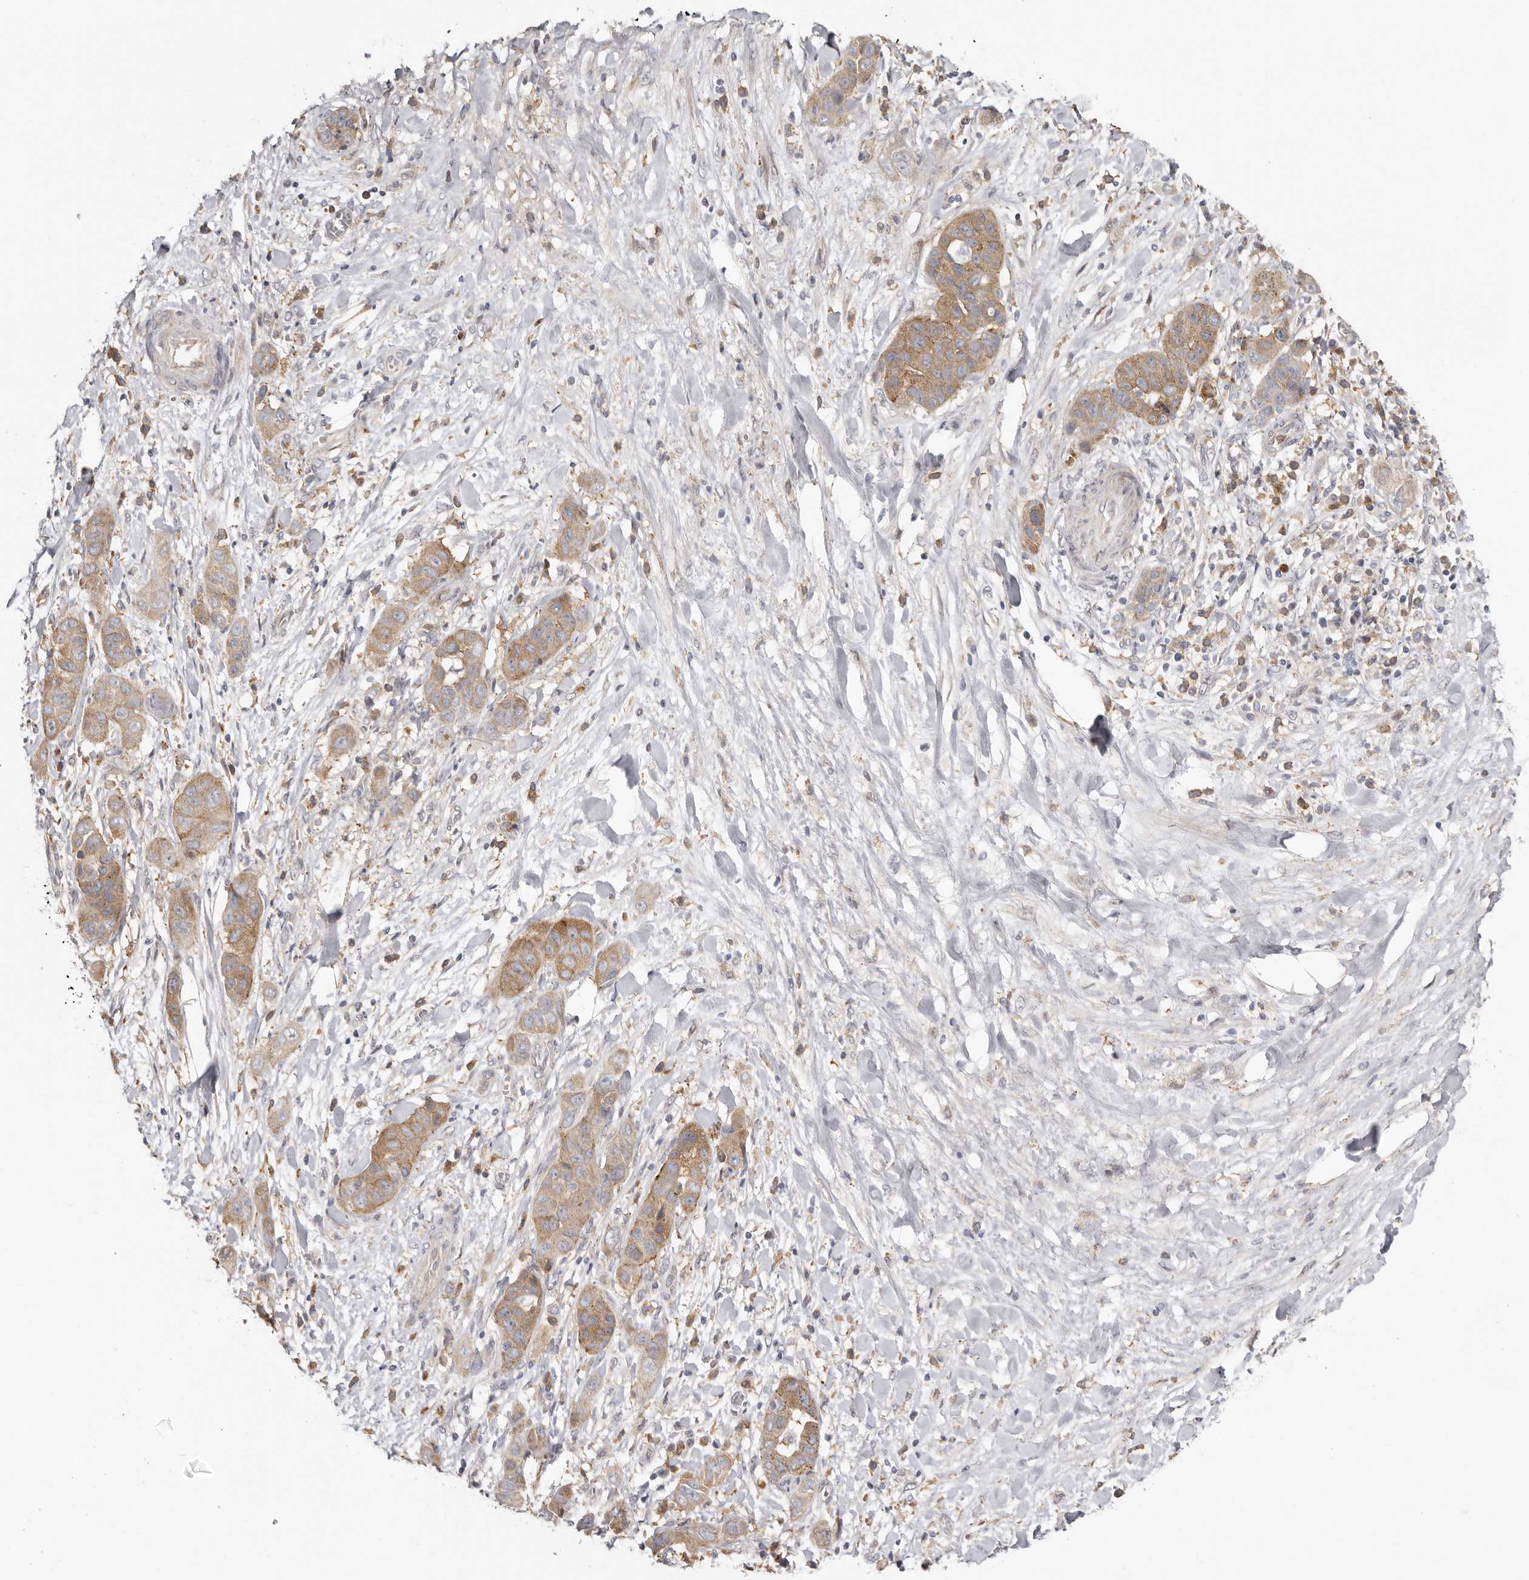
{"staining": {"intensity": "moderate", "quantity": ">75%", "location": "cytoplasmic/membranous"}, "tissue": "liver cancer", "cell_type": "Tumor cells", "image_type": "cancer", "snomed": [{"axis": "morphology", "description": "Cholangiocarcinoma"}, {"axis": "topography", "description": "Liver"}], "caption": "A brown stain shows moderate cytoplasmic/membranous expression of a protein in cholangiocarcinoma (liver) tumor cells.", "gene": "MSRB2", "patient": {"sex": "female", "age": 52}}